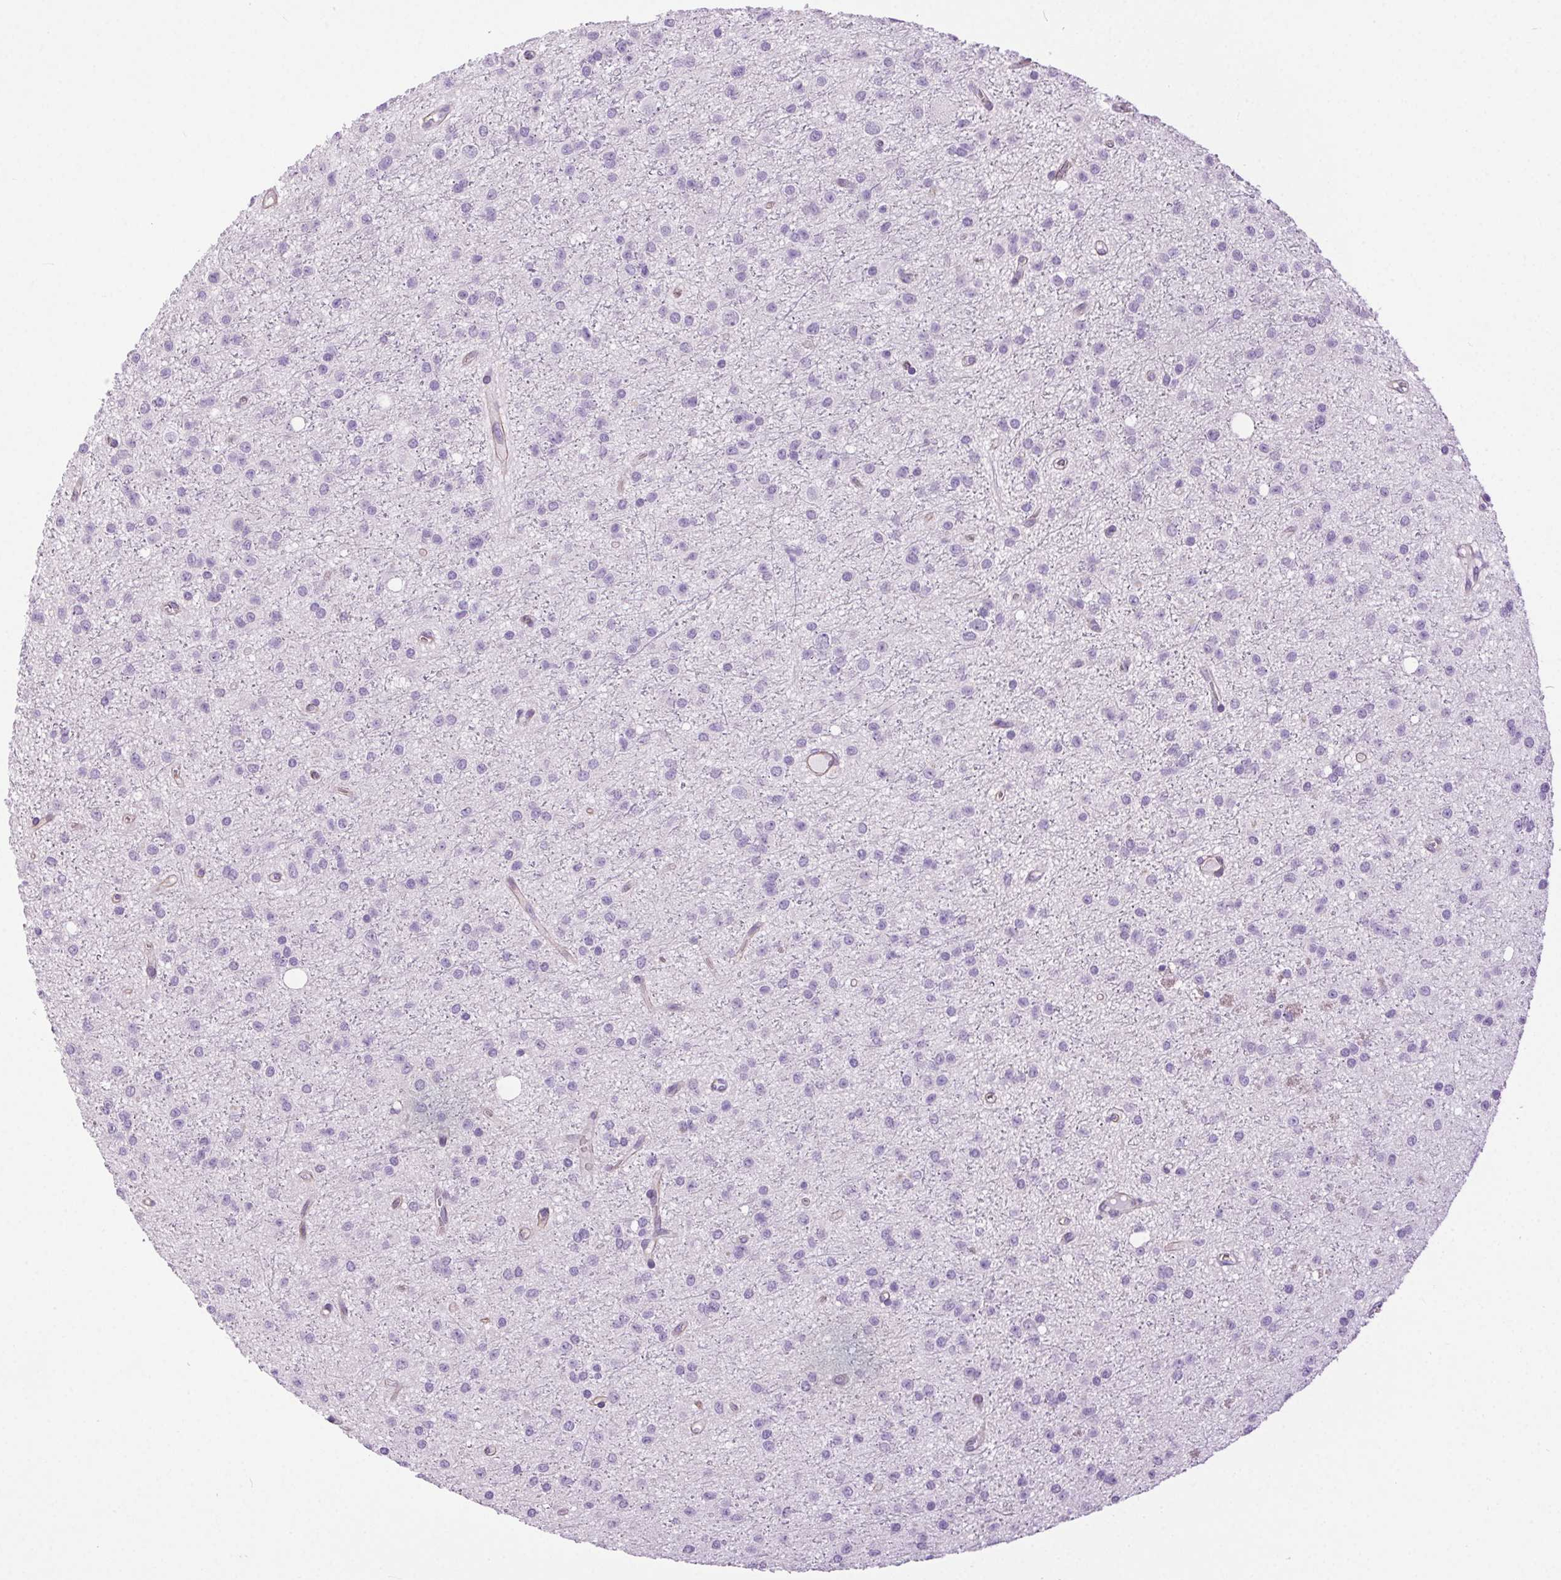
{"staining": {"intensity": "negative", "quantity": "none", "location": "none"}, "tissue": "glioma", "cell_type": "Tumor cells", "image_type": "cancer", "snomed": [{"axis": "morphology", "description": "Glioma, malignant, Low grade"}, {"axis": "topography", "description": "Brain"}], "caption": "Glioma was stained to show a protein in brown. There is no significant expression in tumor cells. (Brightfield microscopy of DAB IHC at high magnification).", "gene": "SHCBP1L", "patient": {"sex": "male", "age": 27}}